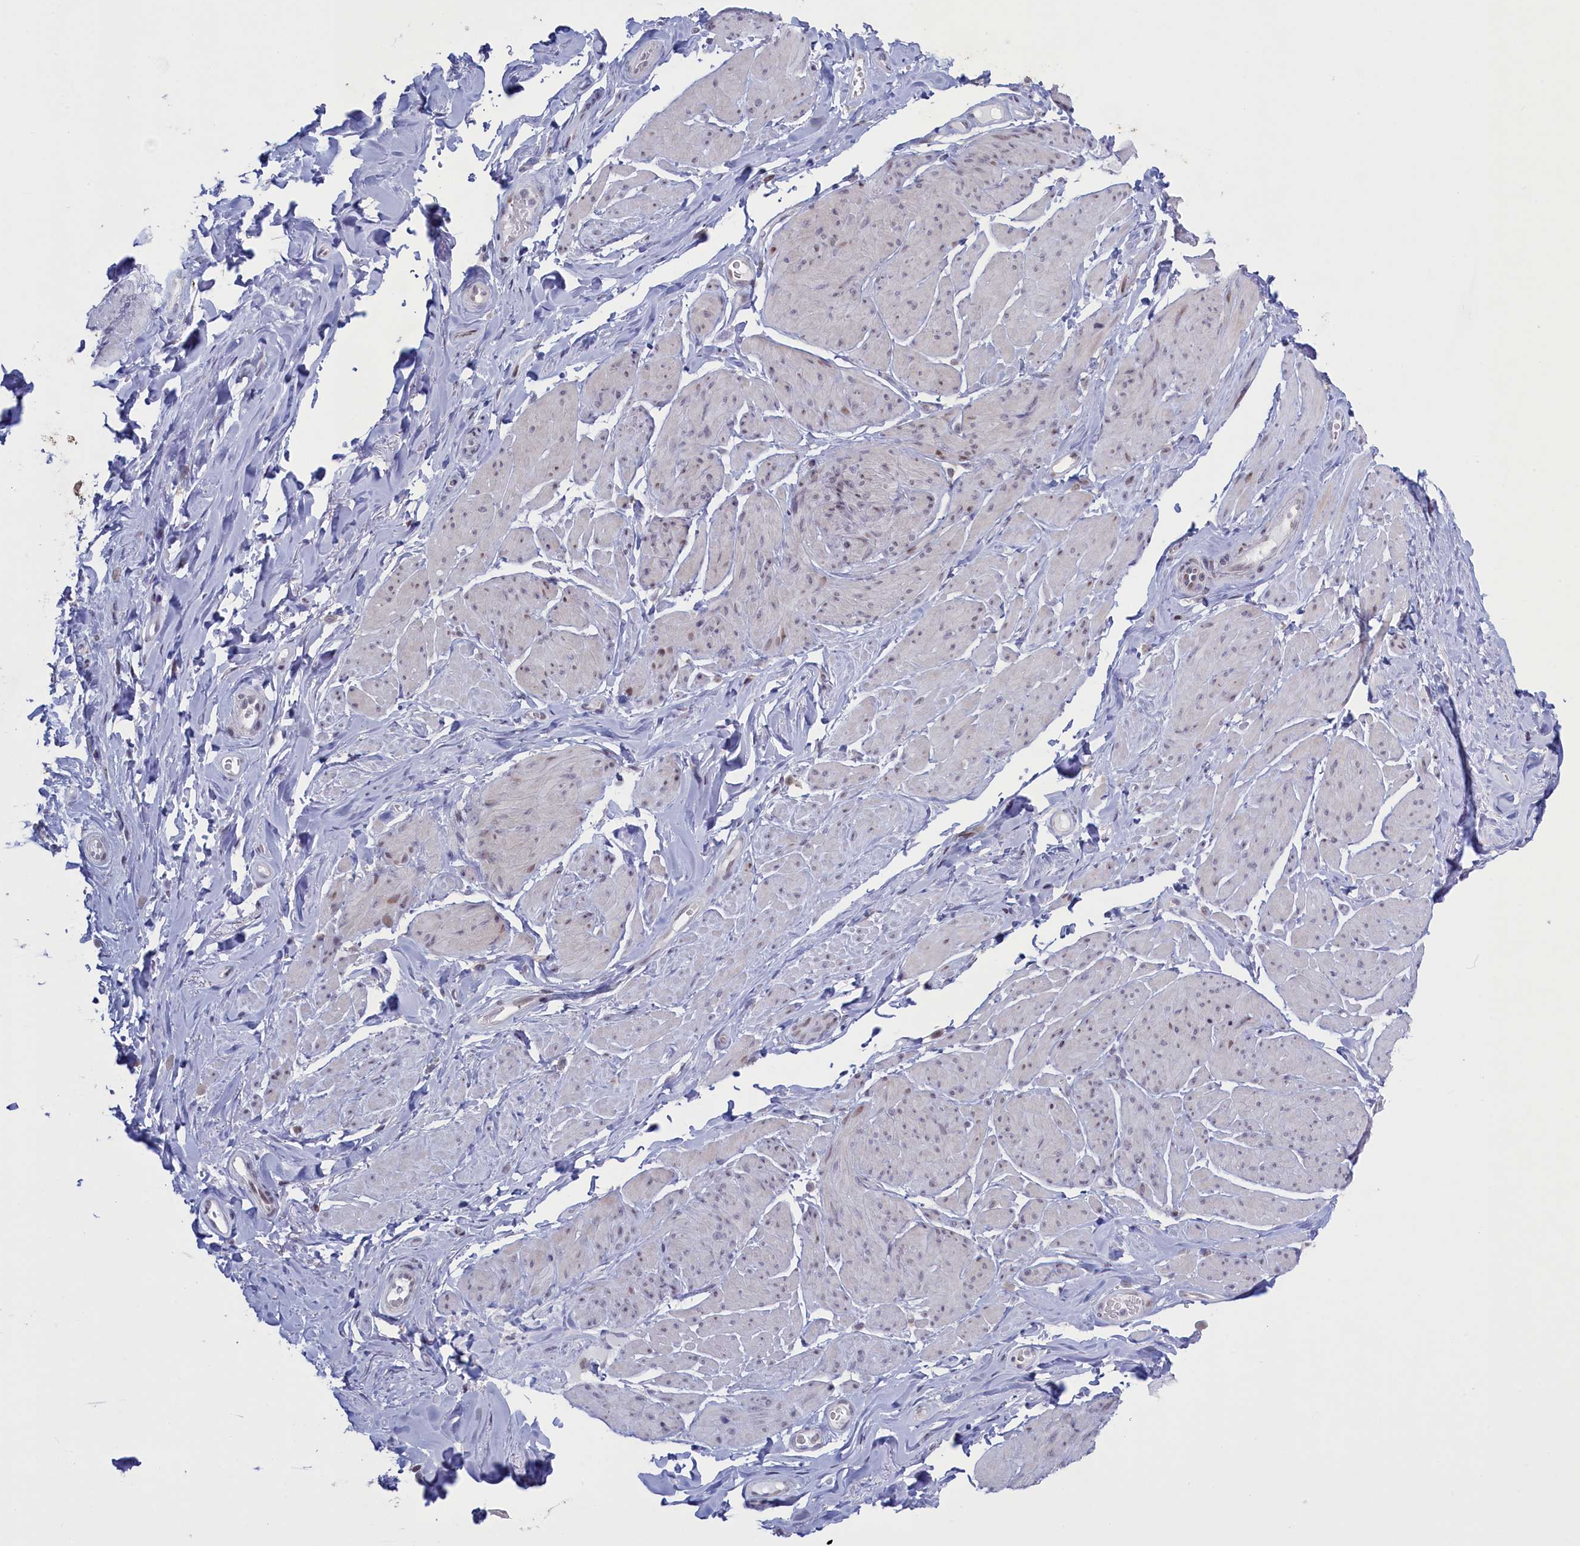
{"staining": {"intensity": "moderate", "quantity": "<25%", "location": "nuclear"}, "tissue": "smooth muscle", "cell_type": "Smooth muscle cells", "image_type": "normal", "snomed": [{"axis": "morphology", "description": "Normal tissue, NOS"}, {"axis": "topography", "description": "Smooth muscle"}, {"axis": "topography", "description": "Peripheral nerve tissue"}], "caption": "Immunohistochemistry histopathology image of benign human smooth muscle stained for a protein (brown), which exhibits low levels of moderate nuclear expression in approximately <25% of smooth muscle cells.", "gene": "ATF7IP2", "patient": {"sex": "male", "age": 69}}